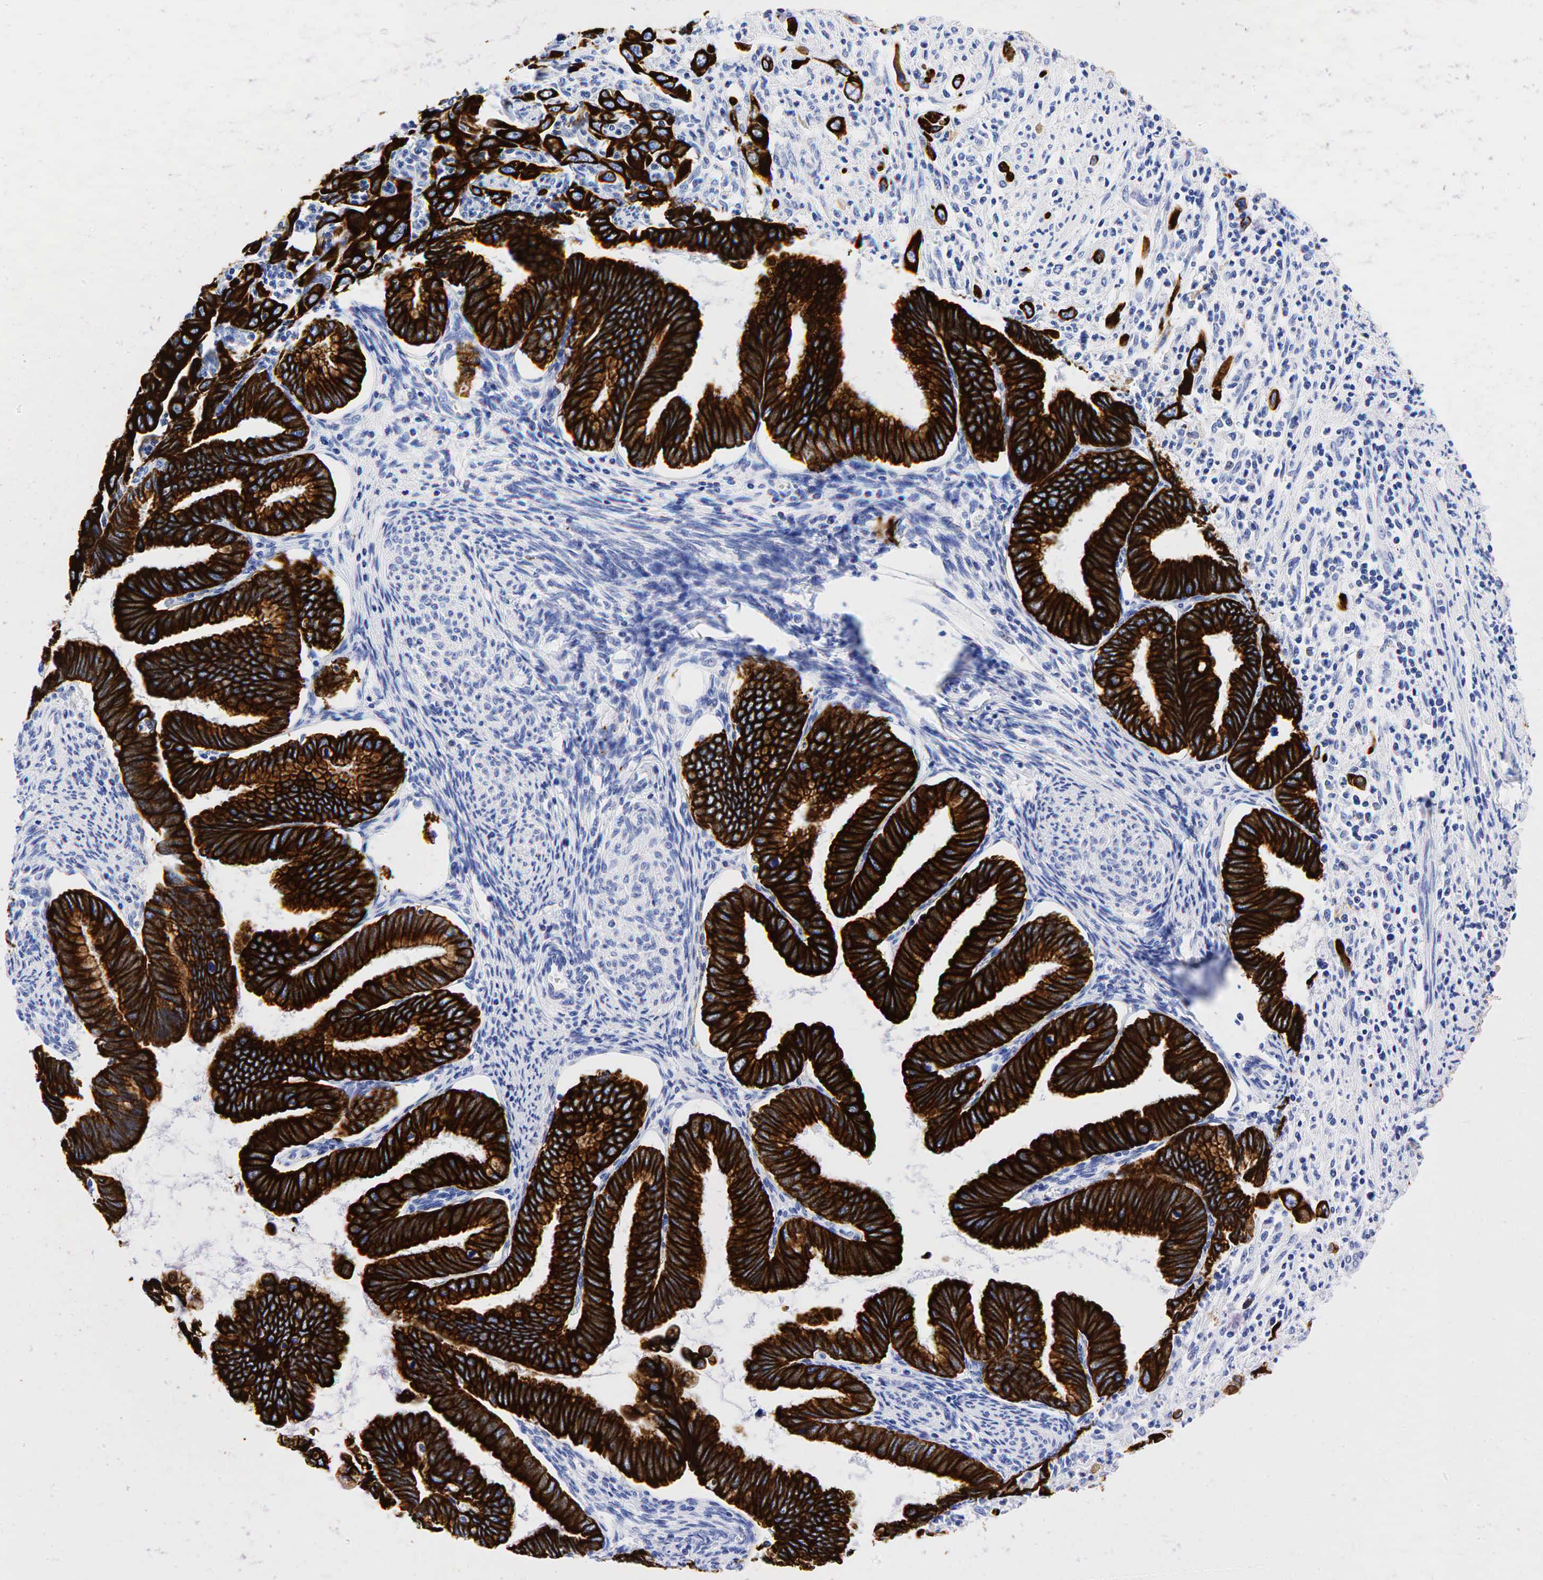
{"staining": {"intensity": "strong", "quantity": ">75%", "location": "cytoplasmic/membranous"}, "tissue": "cervical cancer", "cell_type": "Tumor cells", "image_type": "cancer", "snomed": [{"axis": "morphology", "description": "Adenocarcinoma, NOS"}, {"axis": "topography", "description": "Cervix"}], "caption": "Immunohistochemical staining of human cervical cancer shows high levels of strong cytoplasmic/membranous protein staining in approximately >75% of tumor cells.", "gene": "KRT19", "patient": {"sex": "female", "age": 49}}